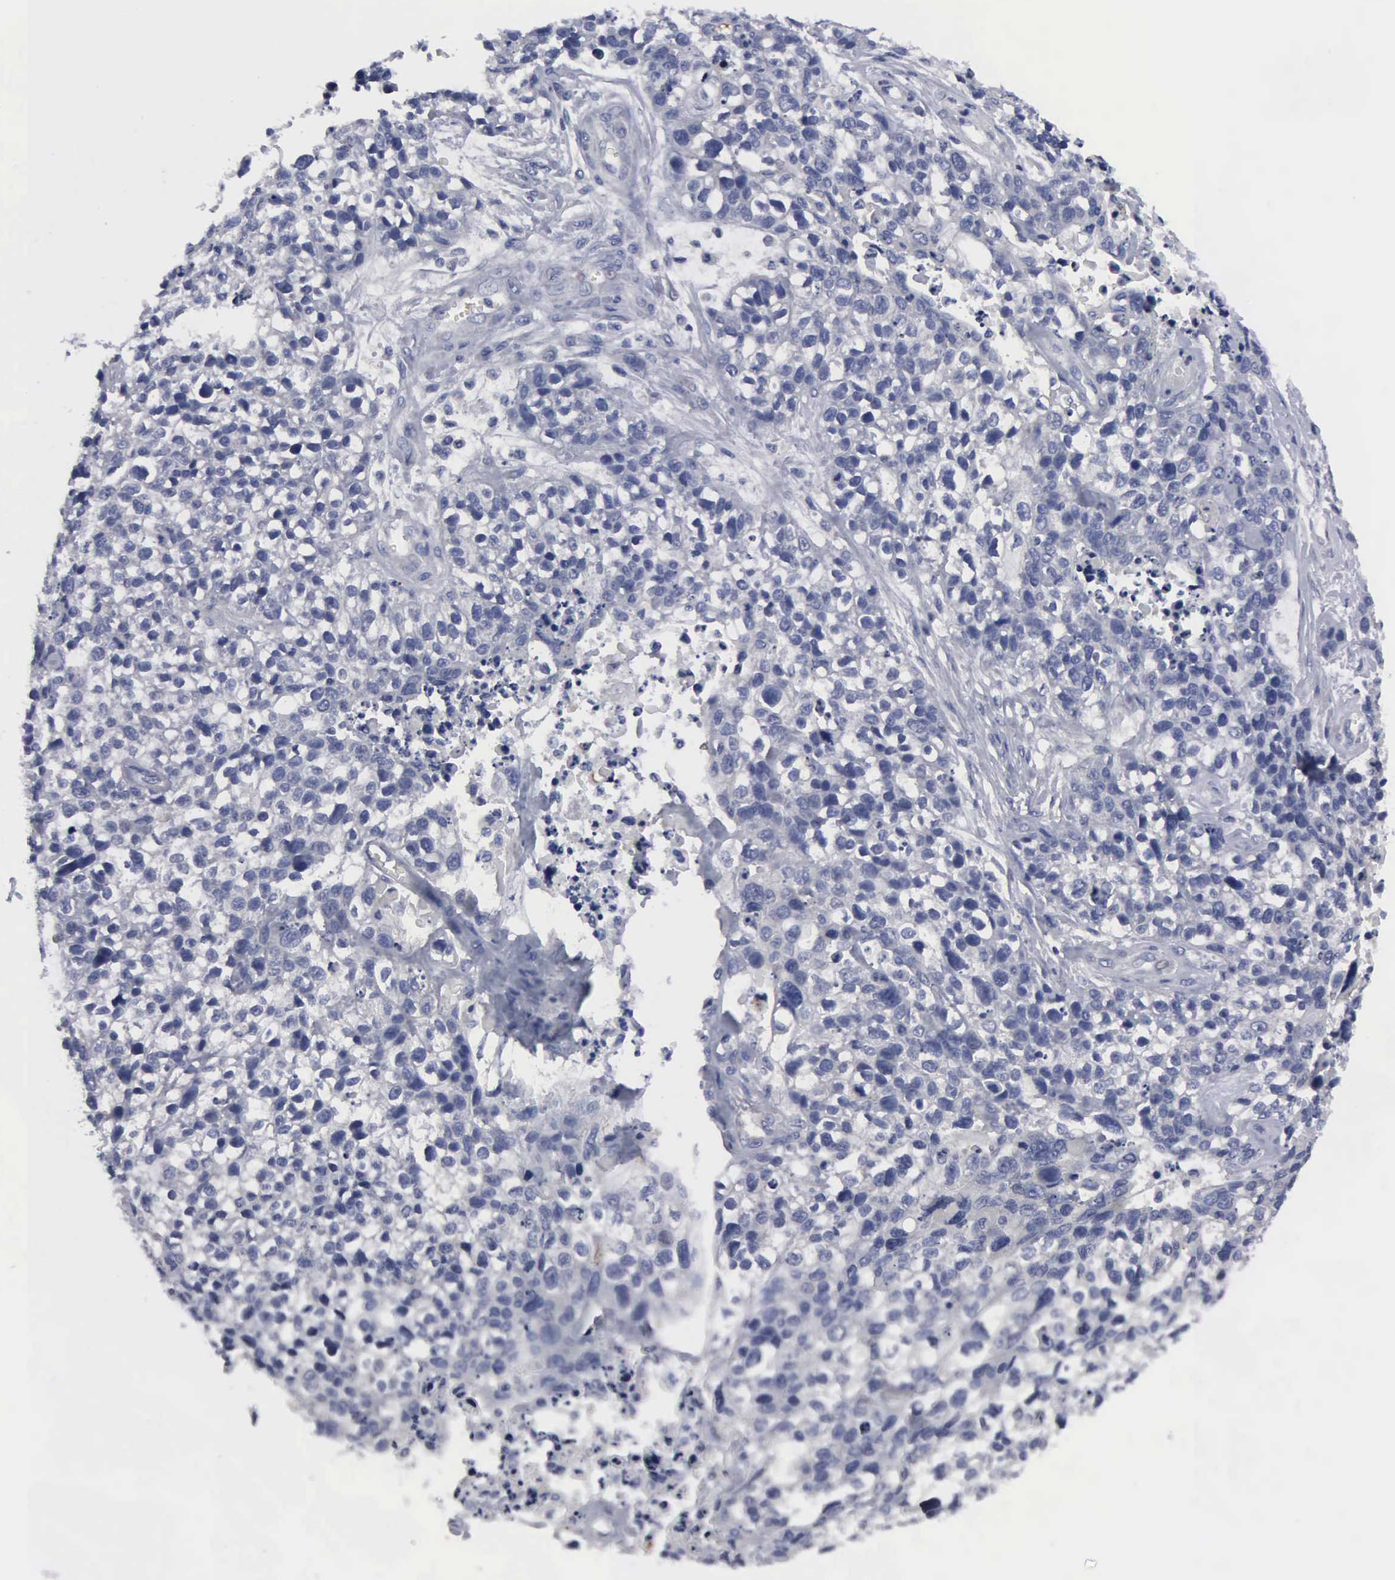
{"staining": {"intensity": "negative", "quantity": "none", "location": "none"}, "tissue": "lung cancer", "cell_type": "Tumor cells", "image_type": "cancer", "snomed": [{"axis": "morphology", "description": "Squamous cell carcinoma, NOS"}, {"axis": "topography", "description": "Lymph node"}, {"axis": "topography", "description": "Lung"}], "caption": "Lung squamous cell carcinoma was stained to show a protein in brown. There is no significant expression in tumor cells.", "gene": "RDX", "patient": {"sex": "male", "age": 74}}